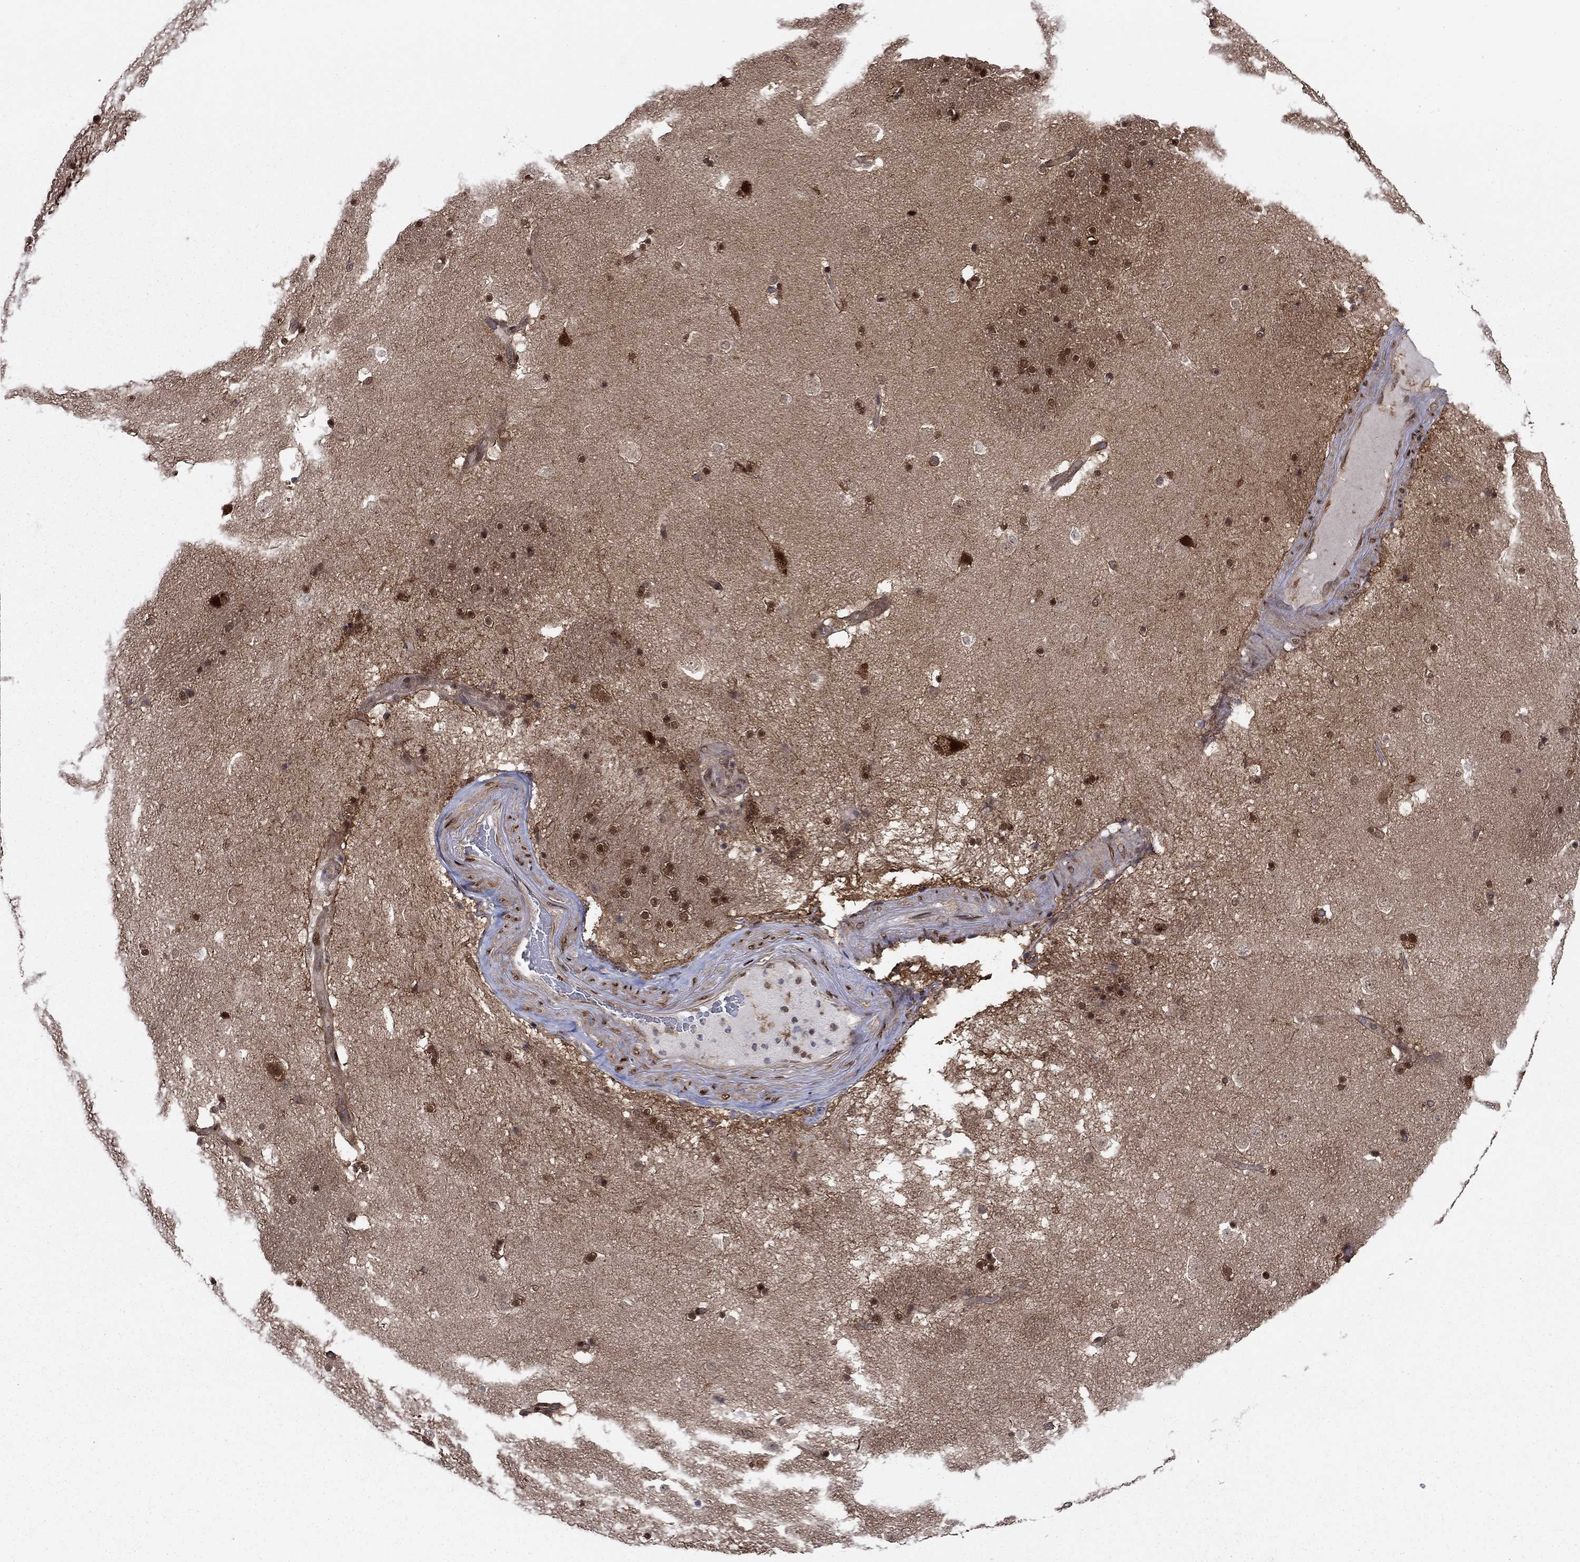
{"staining": {"intensity": "strong", "quantity": "<25%", "location": "cytoplasmic/membranous,nuclear"}, "tissue": "caudate", "cell_type": "Glial cells", "image_type": "normal", "snomed": [{"axis": "morphology", "description": "Normal tissue, NOS"}, {"axis": "topography", "description": "Lateral ventricle wall"}], "caption": "Immunohistochemistry photomicrograph of unremarkable caudate stained for a protein (brown), which shows medium levels of strong cytoplasmic/membranous,nuclear staining in about <25% of glial cells.", "gene": "FKBP4", "patient": {"sex": "male", "age": 51}}